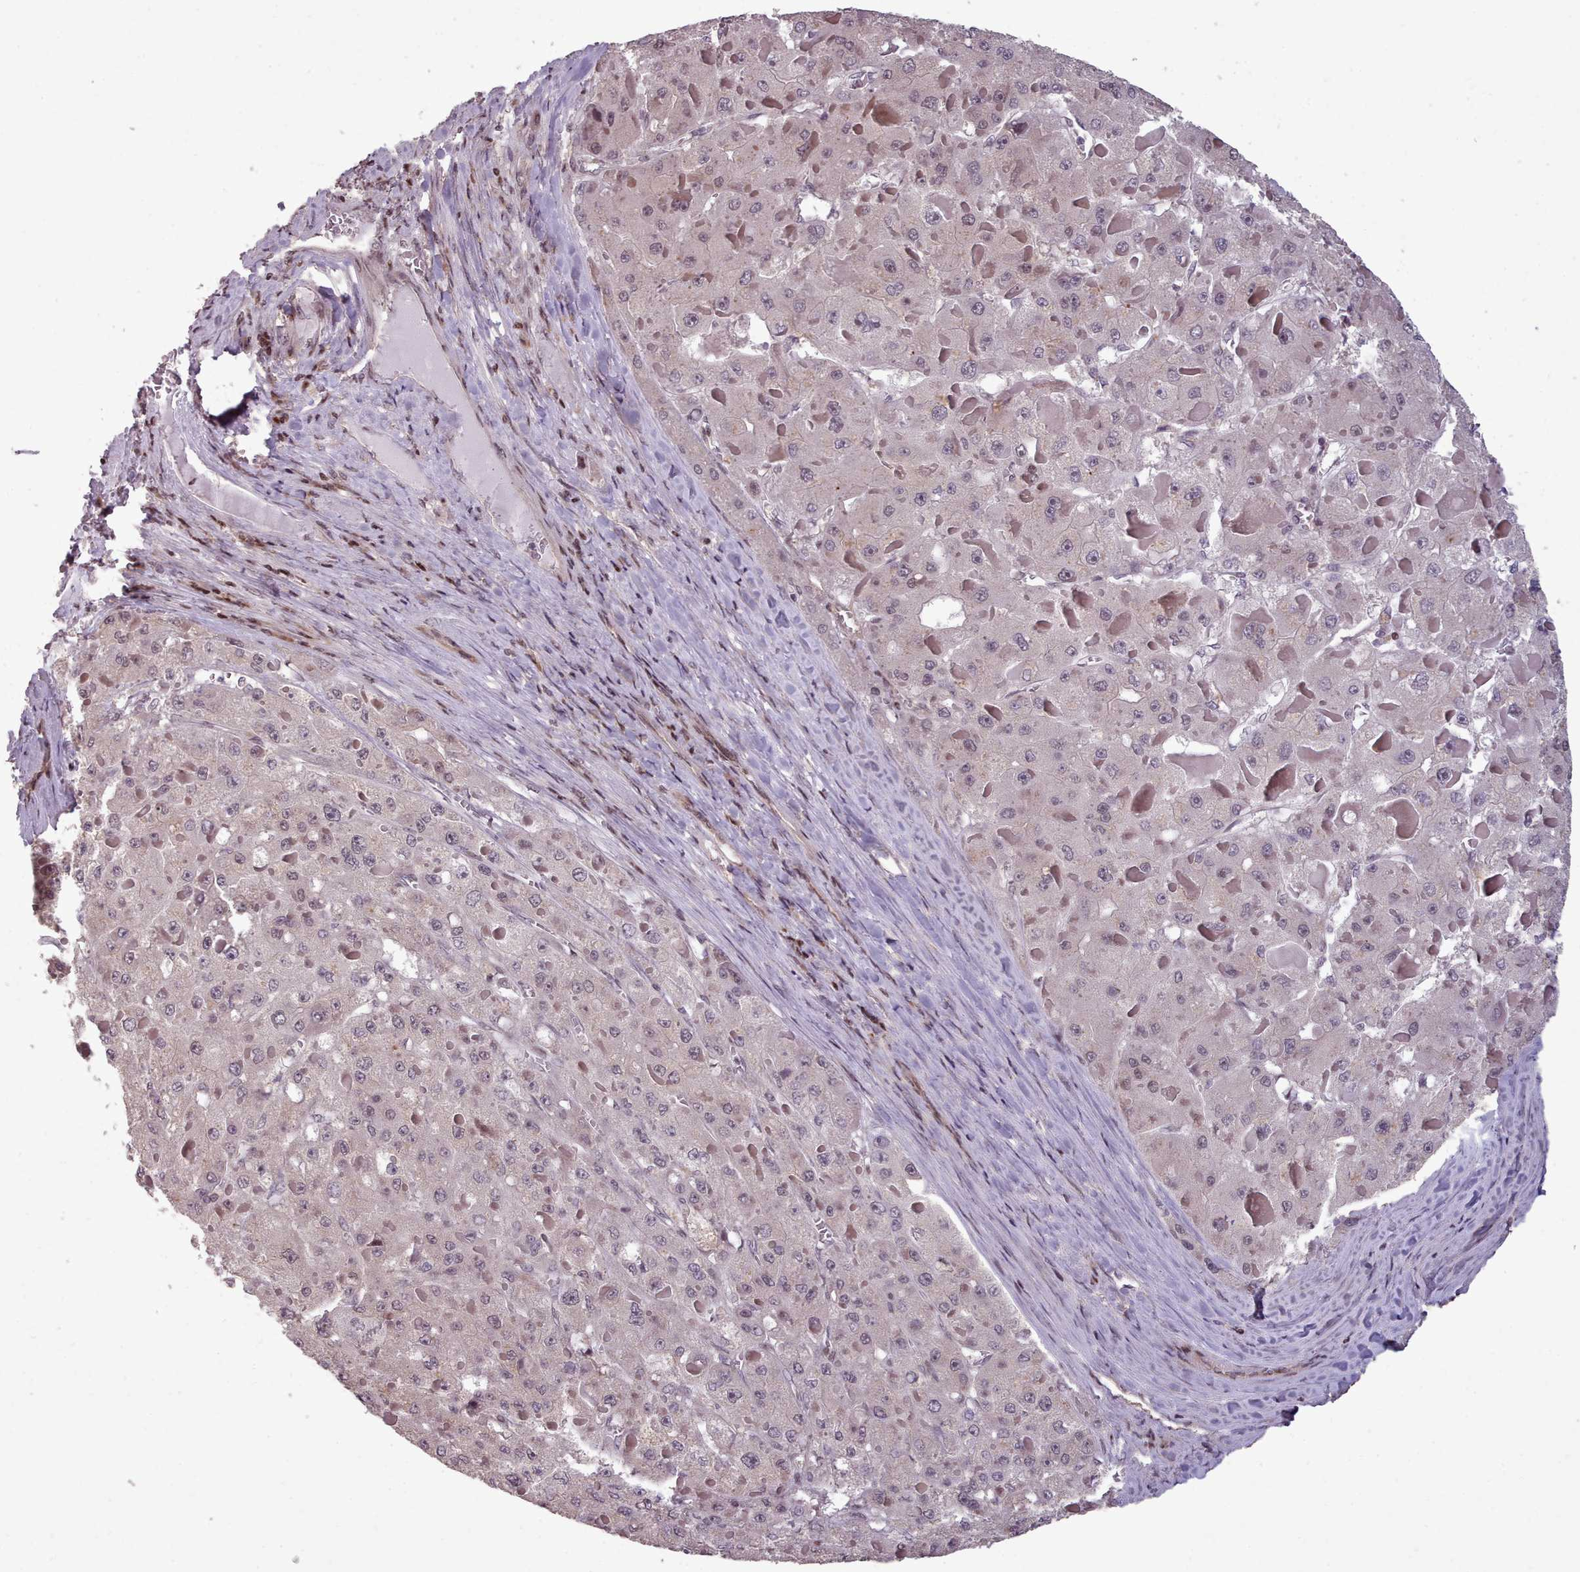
{"staining": {"intensity": "weak", "quantity": "<25%", "location": "nuclear"}, "tissue": "liver cancer", "cell_type": "Tumor cells", "image_type": "cancer", "snomed": [{"axis": "morphology", "description": "Carcinoma, Hepatocellular, NOS"}, {"axis": "topography", "description": "Liver"}], "caption": "This is an IHC photomicrograph of human liver cancer (hepatocellular carcinoma). There is no positivity in tumor cells.", "gene": "ENSA", "patient": {"sex": "female", "age": 73}}